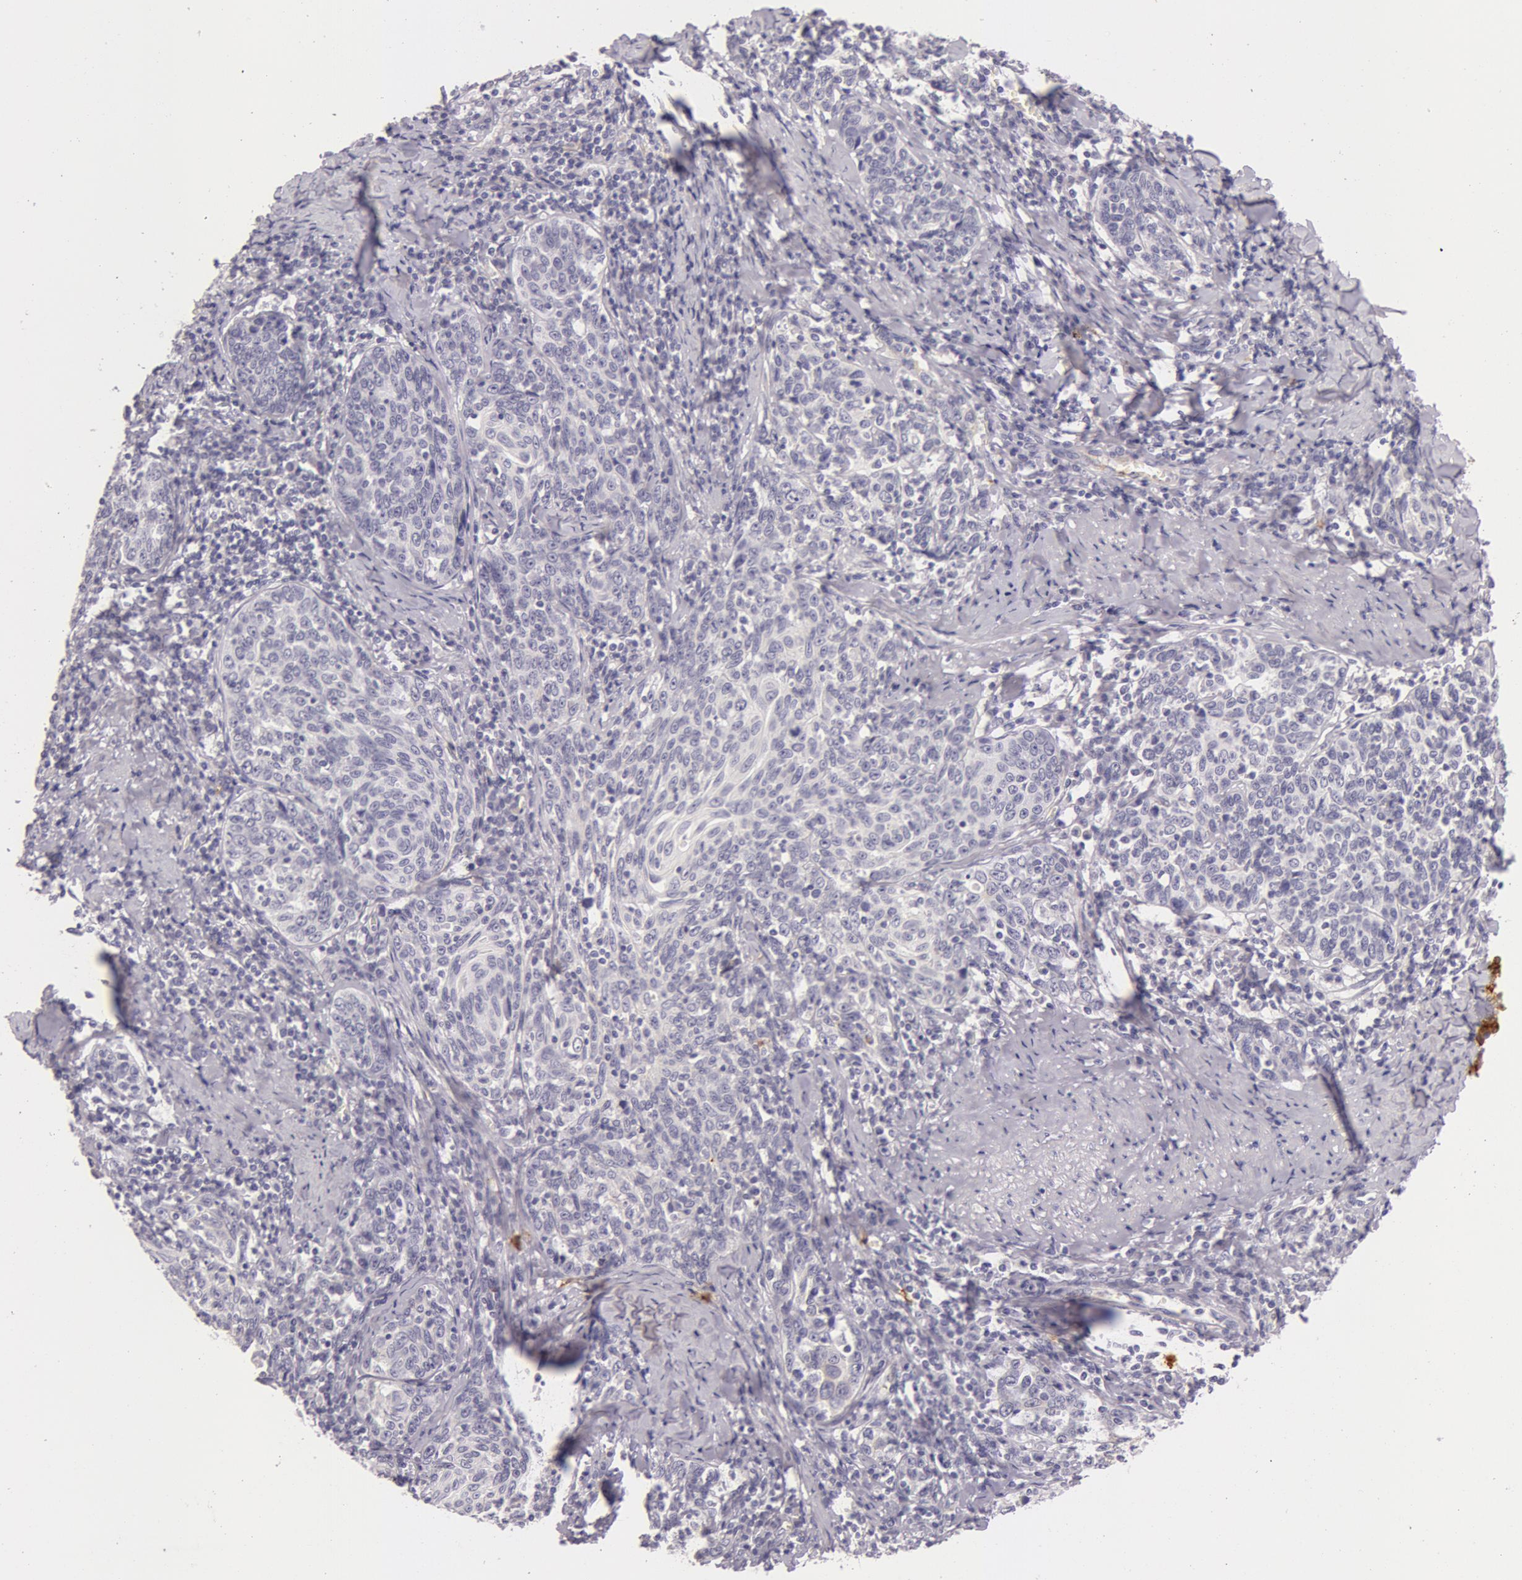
{"staining": {"intensity": "negative", "quantity": "none", "location": "none"}, "tissue": "cervical cancer", "cell_type": "Tumor cells", "image_type": "cancer", "snomed": [{"axis": "morphology", "description": "Squamous cell carcinoma, NOS"}, {"axis": "topography", "description": "Cervix"}], "caption": "The immunohistochemistry (IHC) histopathology image has no significant staining in tumor cells of cervical cancer (squamous cell carcinoma) tissue.", "gene": "C4BPA", "patient": {"sex": "female", "age": 41}}